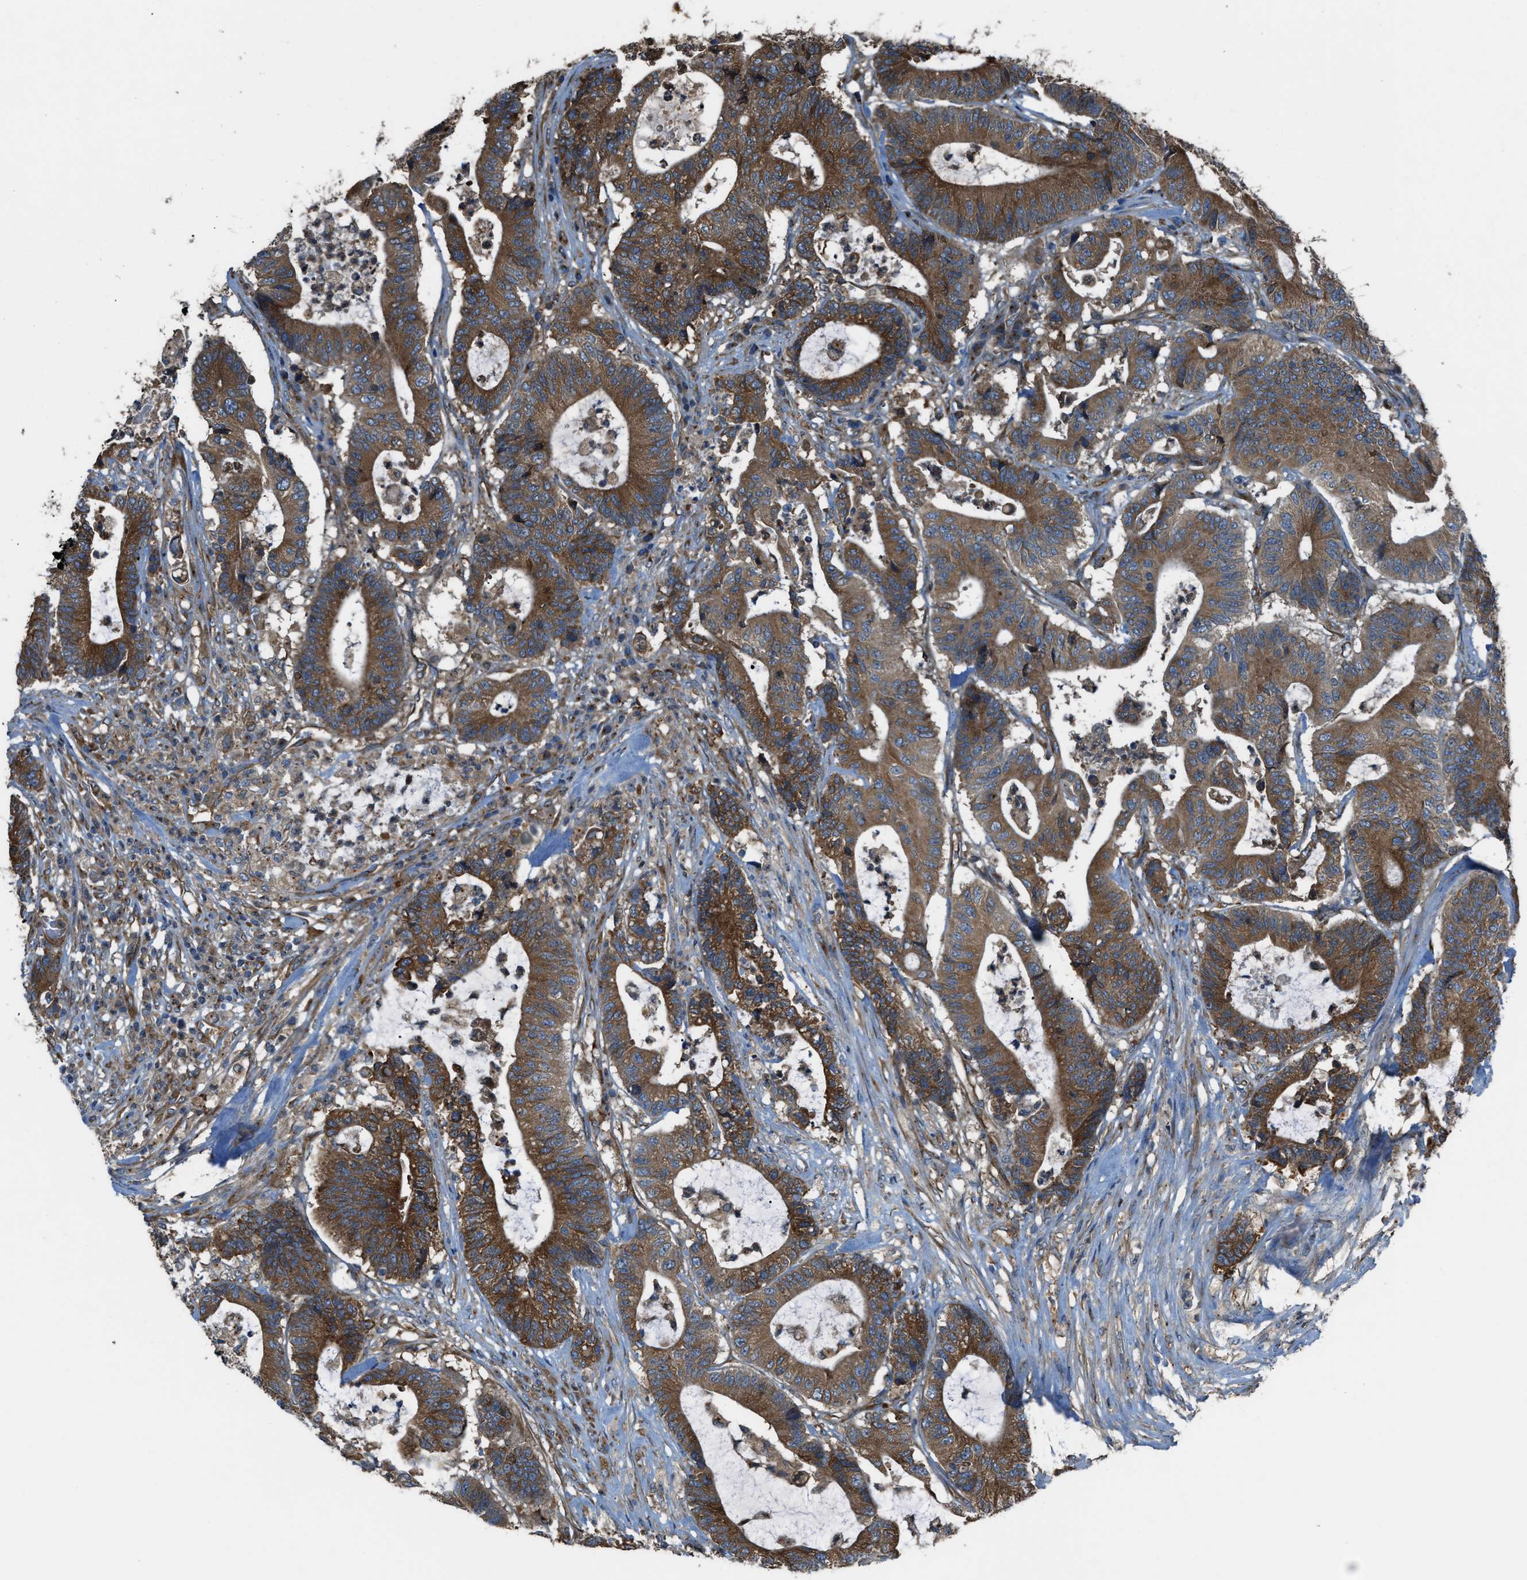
{"staining": {"intensity": "strong", "quantity": ">75%", "location": "cytoplasmic/membranous"}, "tissue": "colorectal cancer", "cell_type": "Tumor cells", "image_type": "cancer", "snomed": [{"axis": "morphology", "description": "Adenocarcinoma, NOS"}, {"axis": "topography", "description": "Colon"}], "caption": "A histopathology image of colorectal cancer stained for a protein displays strong cytoplasmic/membranous brown staining in tumor cells.", "gene": "TRPC1", "patient": {"sex": "female", "age": 84}}